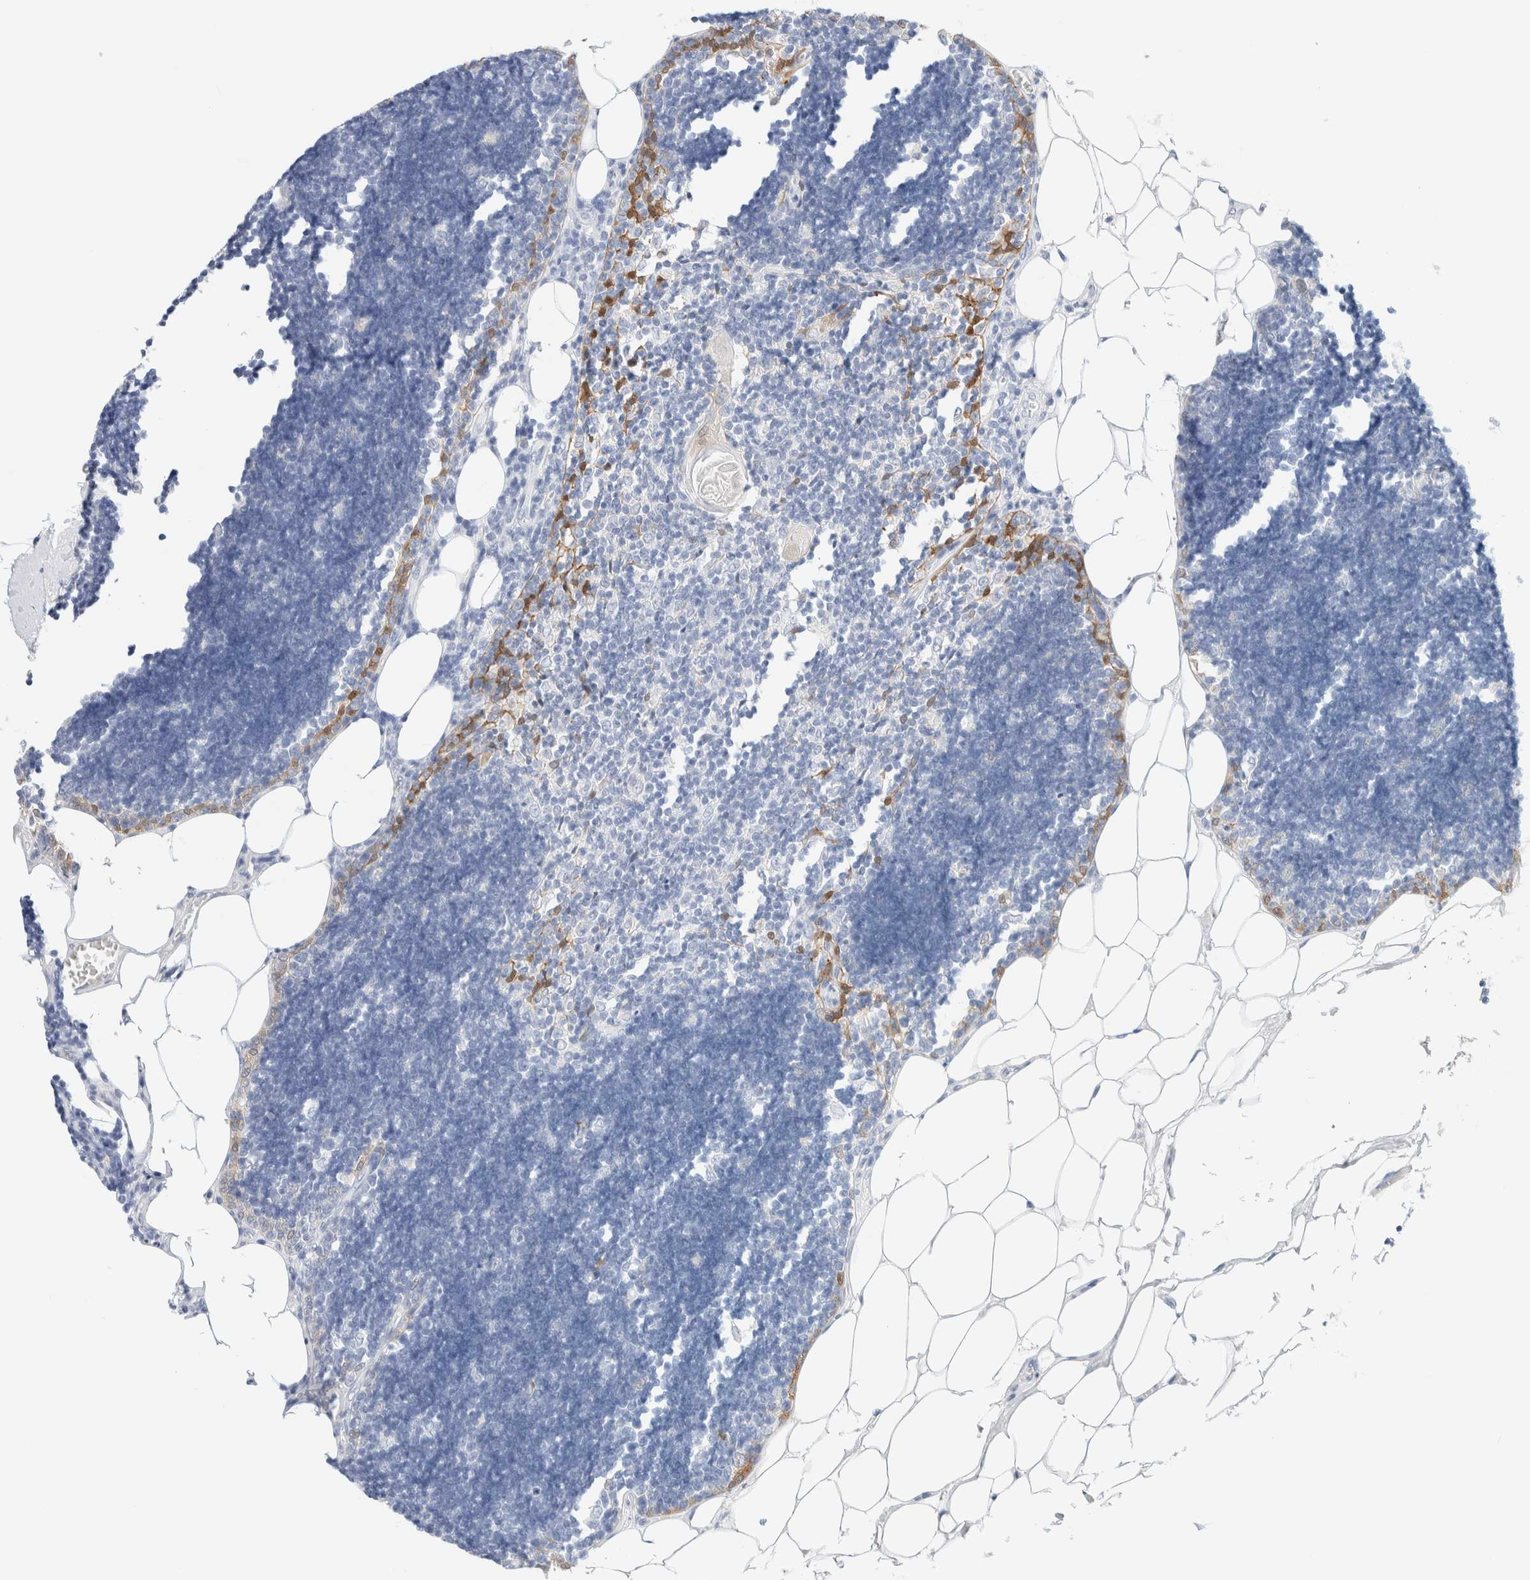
{"staining": {"intensity": "negative", "quantity": "none", "location": "none"}, "tissue": "lymph node", "cell_type": "Germinal center cells", "image_type": "normal", "snomed": [{"axis": "morphology", "description": "Normal tissue, NOS"}, {"axis": "topography", "description": "Lymph node"}], "caption": "Immunohistochemistry (IHC) micrograph of benign lymph node: lymph node stained with DAB shows no significant protein positivity in germinal center cells. Brightfield microscopy of IHC stained with DAB (3,3'-diaminobenzidine) (brown) and hematoxylin (blue), captured at high magnification.", "gene": "DPYS", "patient": {"sex": "male", "age": 33}}